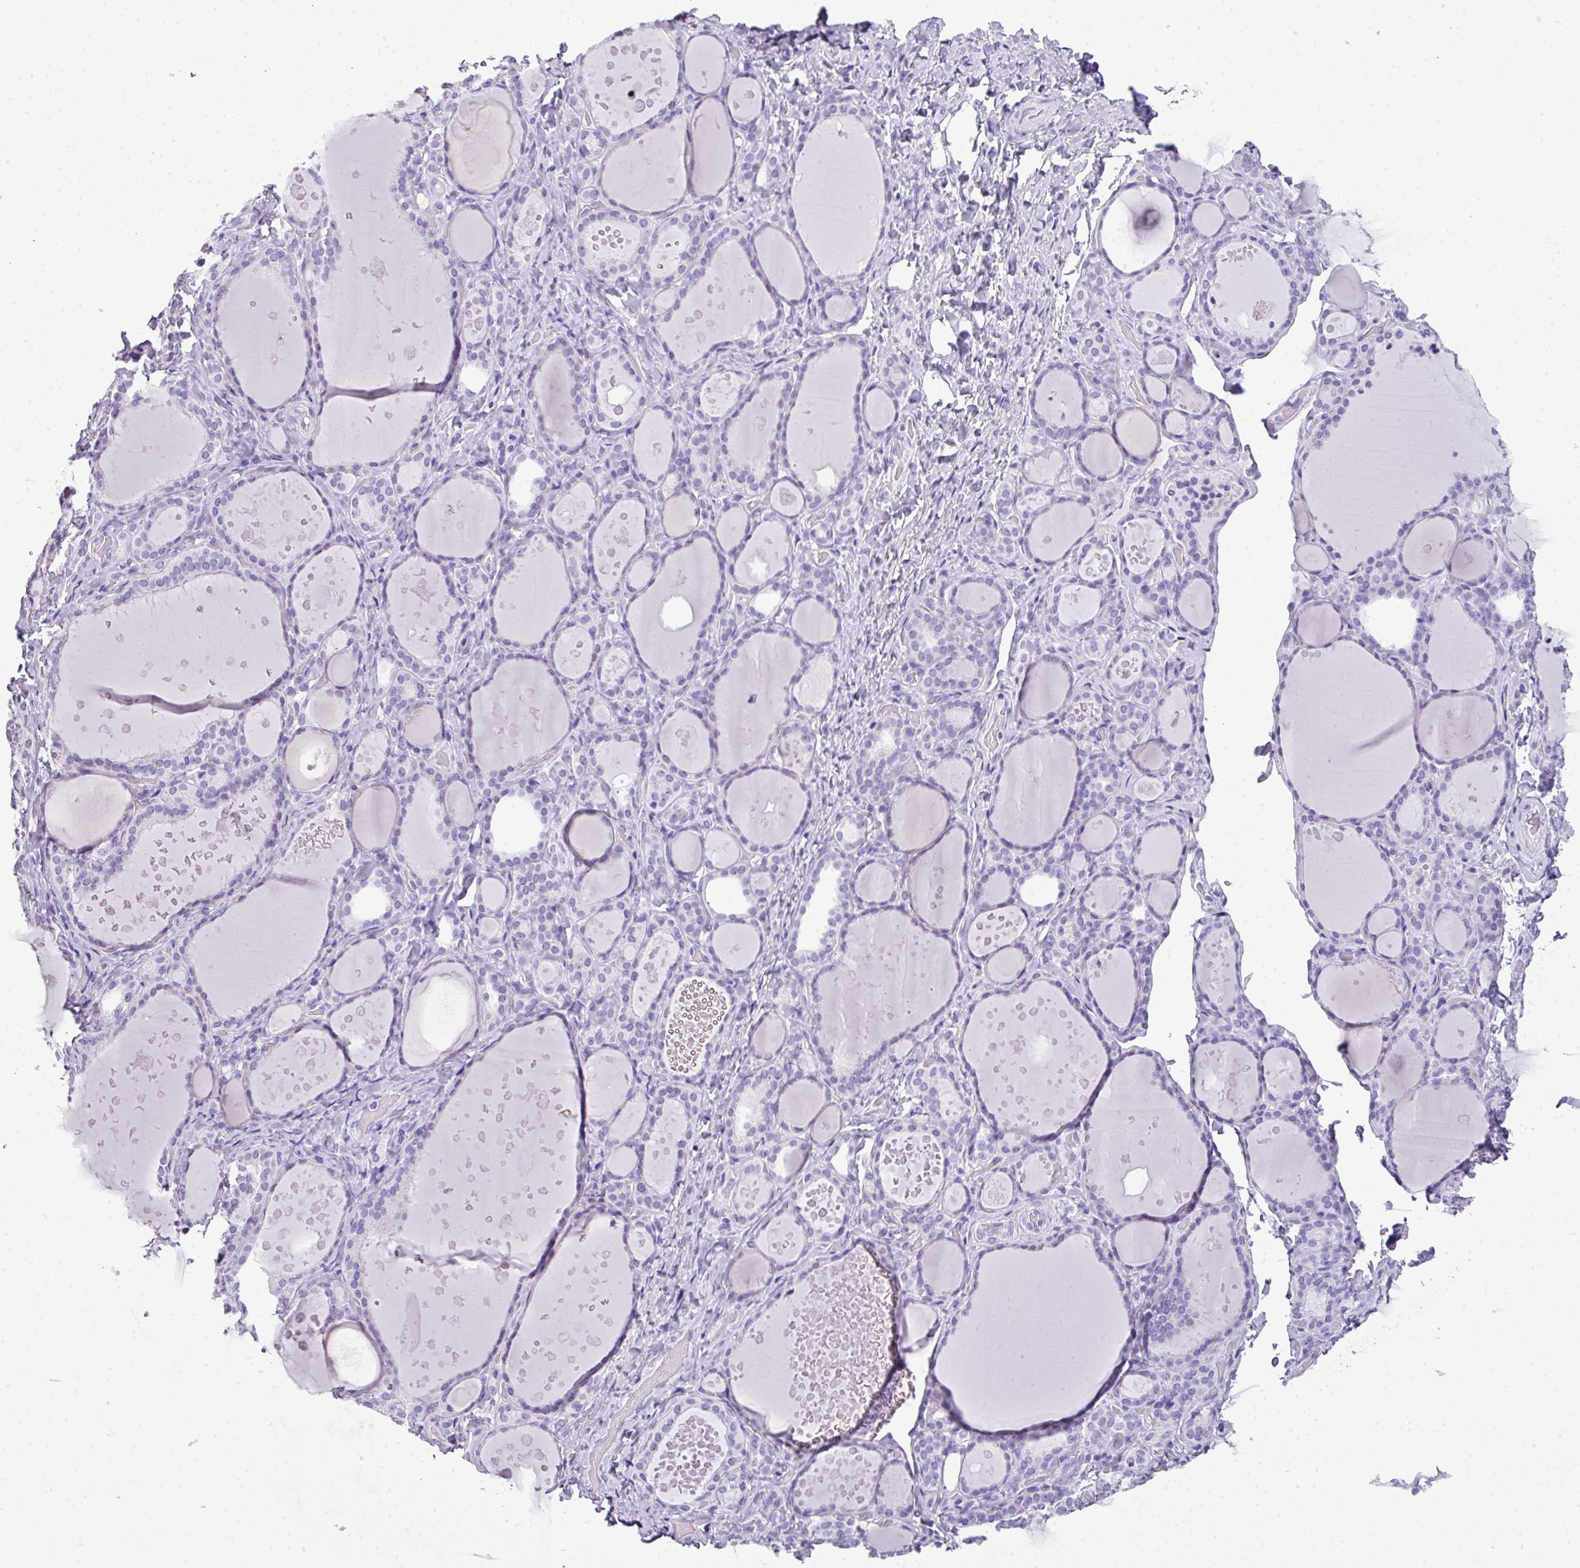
{"staining": {"intensity": "negative", "quantity": "none", "location": "none"}, "tissue": "thyroid gland", "cell_type": "Glandular cells", "image_type": "normal", "snomed": [{"axis": "morphology", "description": "Normal tissue, NOS"}, {"axis": "topography", "description": "Thyroid gland"}], "caption": "Glandular cells show no significant expression in normal thyroid gland.", "gene": "TNP1", "patient": {"sex": "female", "age": 46}}